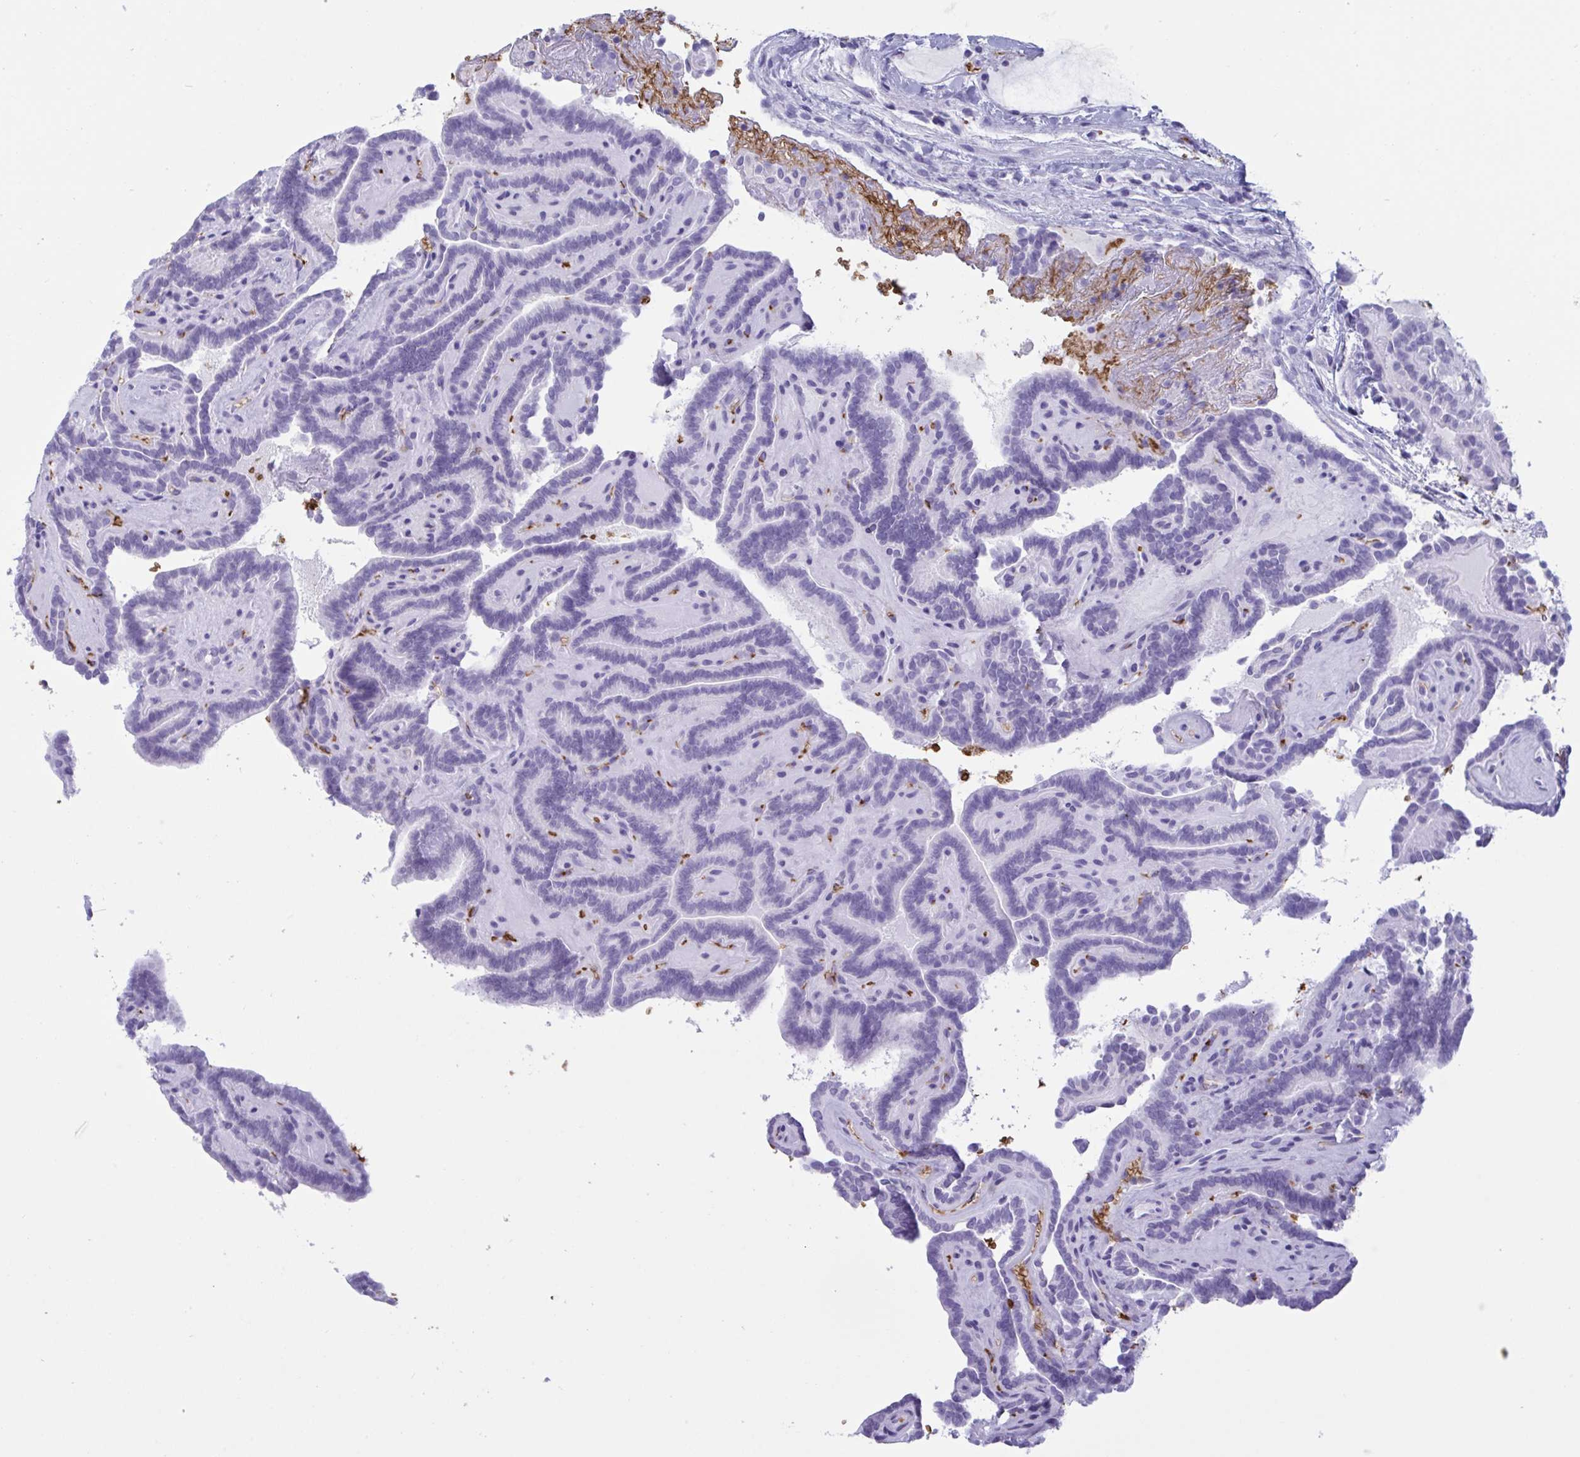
{"staining": {"intensity": "negative", "quantity": "none", "location": "none"}, "tissue": "thyroid cancer", "cell_type": "Tumor cells", "image_type": "cancer", "snomed": [{"axis": "morphology", "description": "Papillary adenocarcinoma, NOS"}, {"axis": "topography", "description": "Thyroid gland"}], "caption": "Thyroid cancer stained for a protein using immunohistochemistry (IHC) demonstrates no staining tumor cells.", "gene": "SLC2A1", "patient": {"sex": "female", "age": 21}}